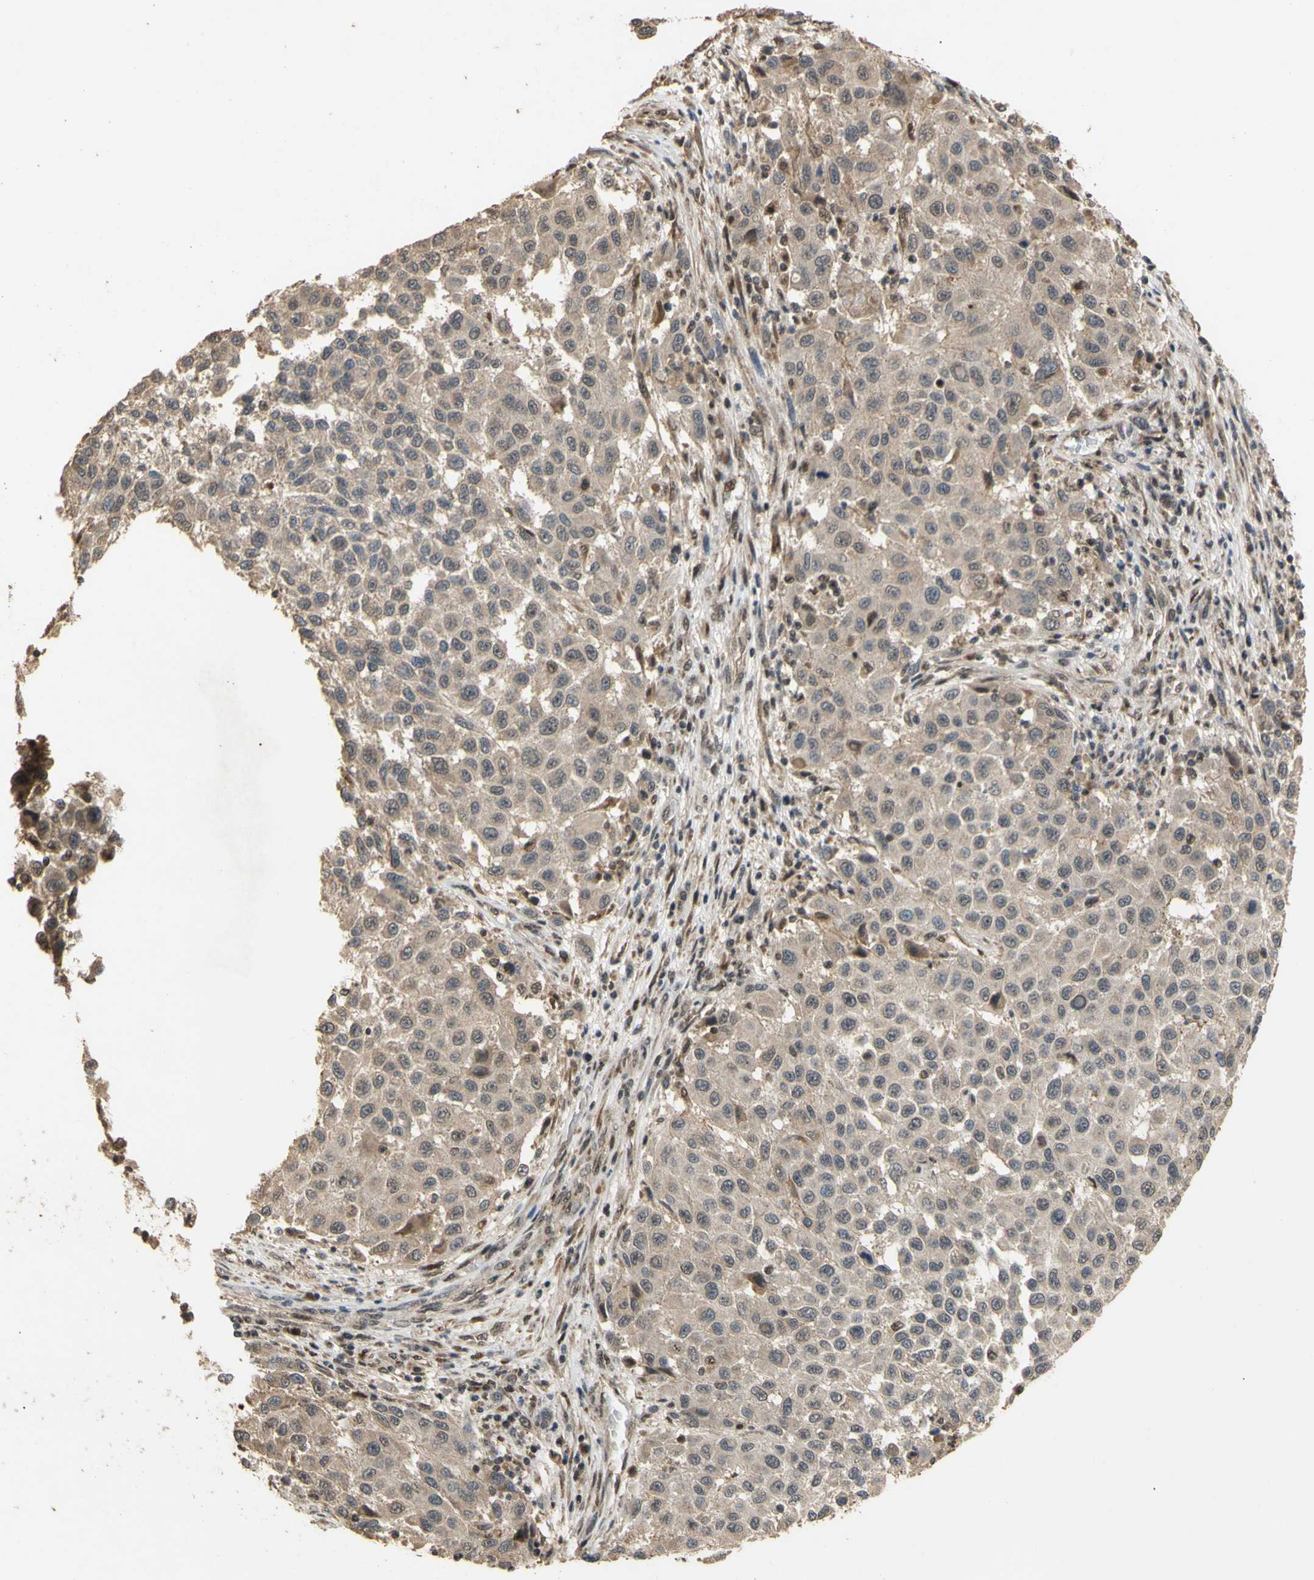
{"staining": {"intensity": "weak", "quantity": ">75%", "location": "cytoplasmic/membranous"}, "tissue": "melanoma", "cell_type": "Tumor cells", "image_type": "cancer", "snomed": [{"axis": "morphology", "description": "Malignant melanoma, Metastatic site"}, {"axis": "topography", "description": "Lymph node"}], "caption": "This is a histology image of IHC staining of malignant melanoma (metastatic site), which shows weak positivity in the cytoplasmic/membranous of tumor cells.", "gene": "GTF2E2", "patient": {"sex": "male", "age": 61}}